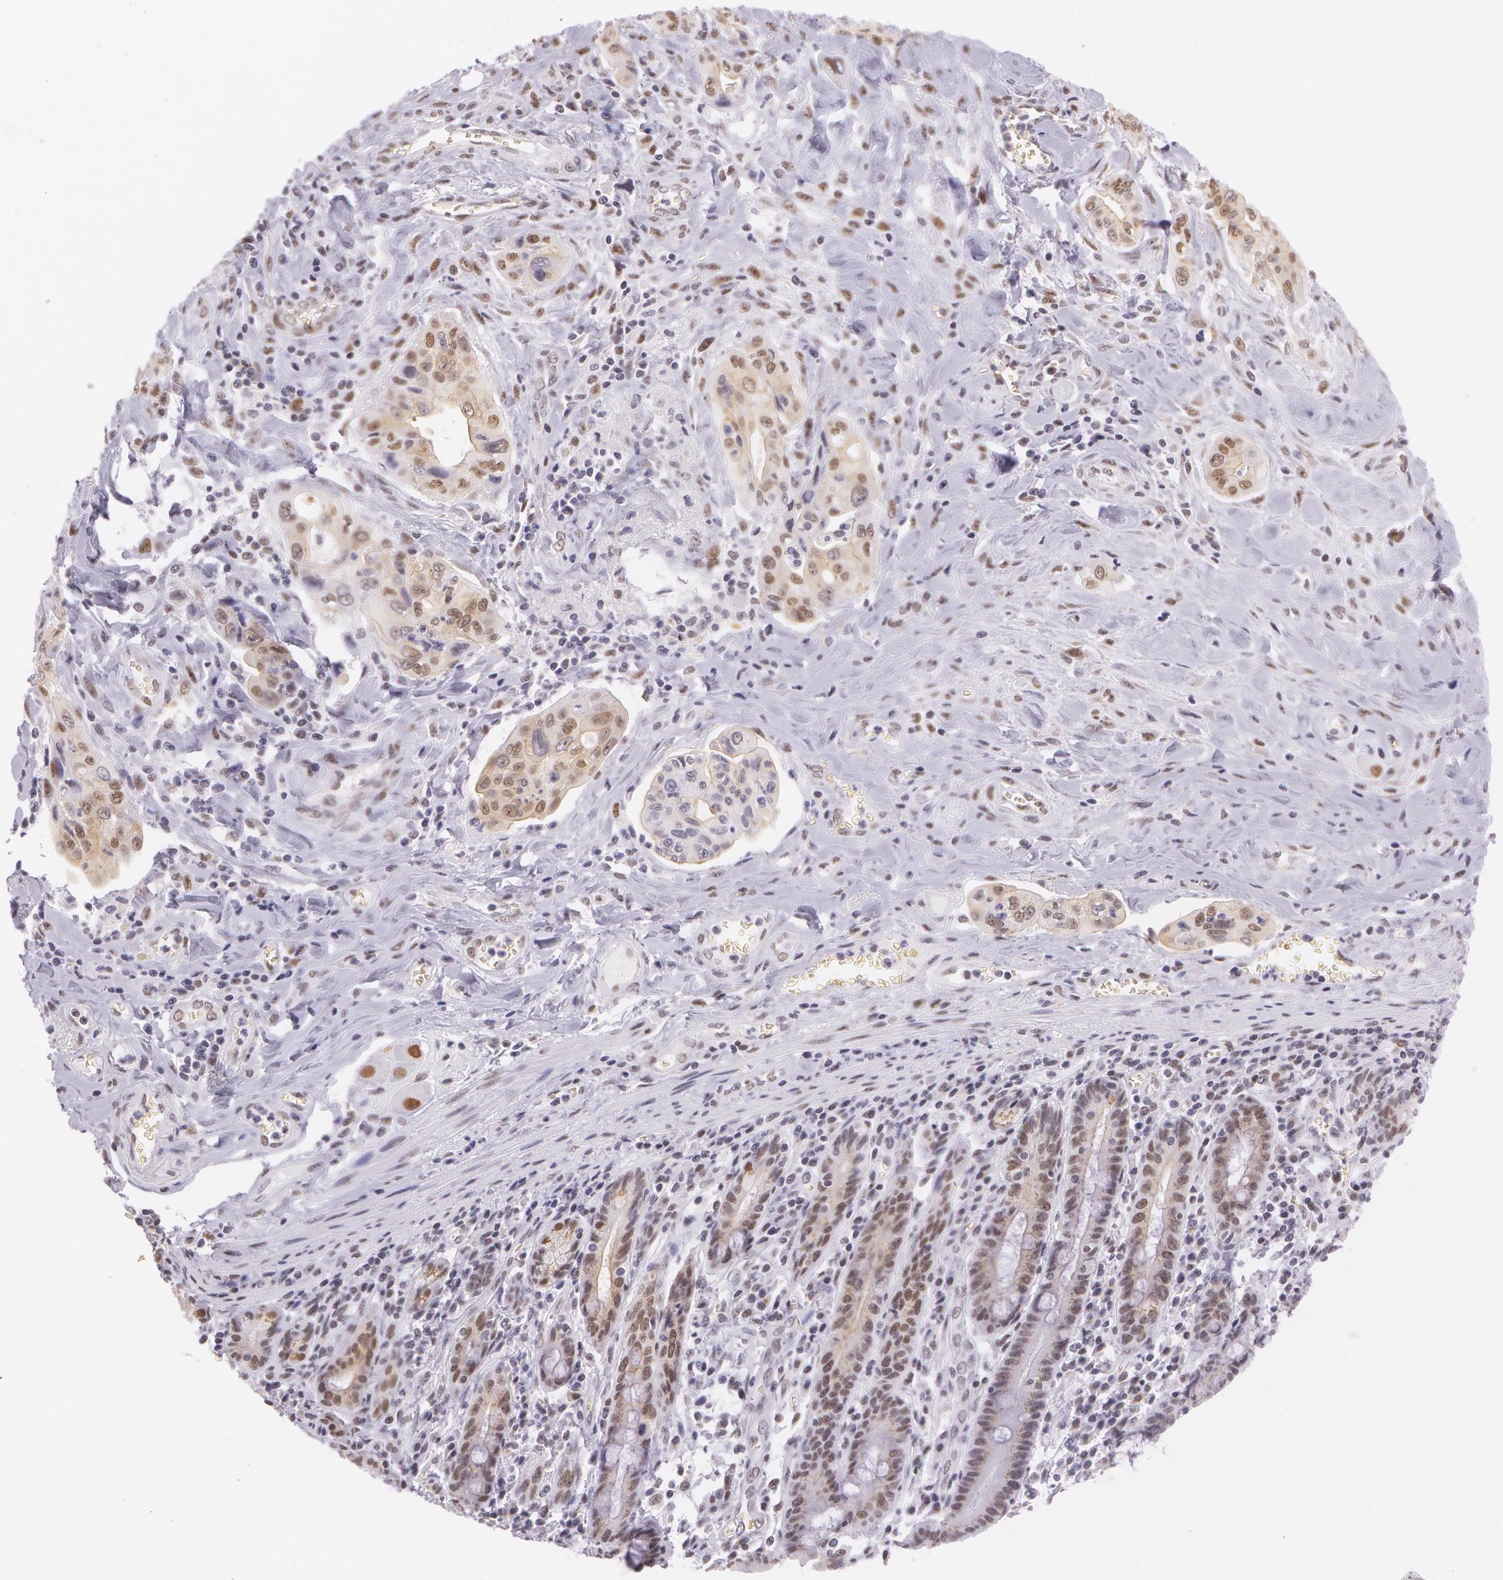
{"staining": {"intensity": "weak", "quantity": "25%-75%", "location": "cytoplasmic/membranous"}, "tissue": "pancreatic cancer", "cell_type": "Tumor cells", "image_type": "cancer", "snomed": [{"axis": "morphology", "description": "Adenocarcinoma, NOS"}, {"axis": "topography", "description": "Pancreas"}], "caption": "There is low levels of weak cytoplasmic/membranous positivity in tumor cells of pancreatic adenocarcinoma, as demonstrated by immunohistochemical staining (brown color).", "gene": "NBN", "patient": {"sex": "male", "age": 77}}